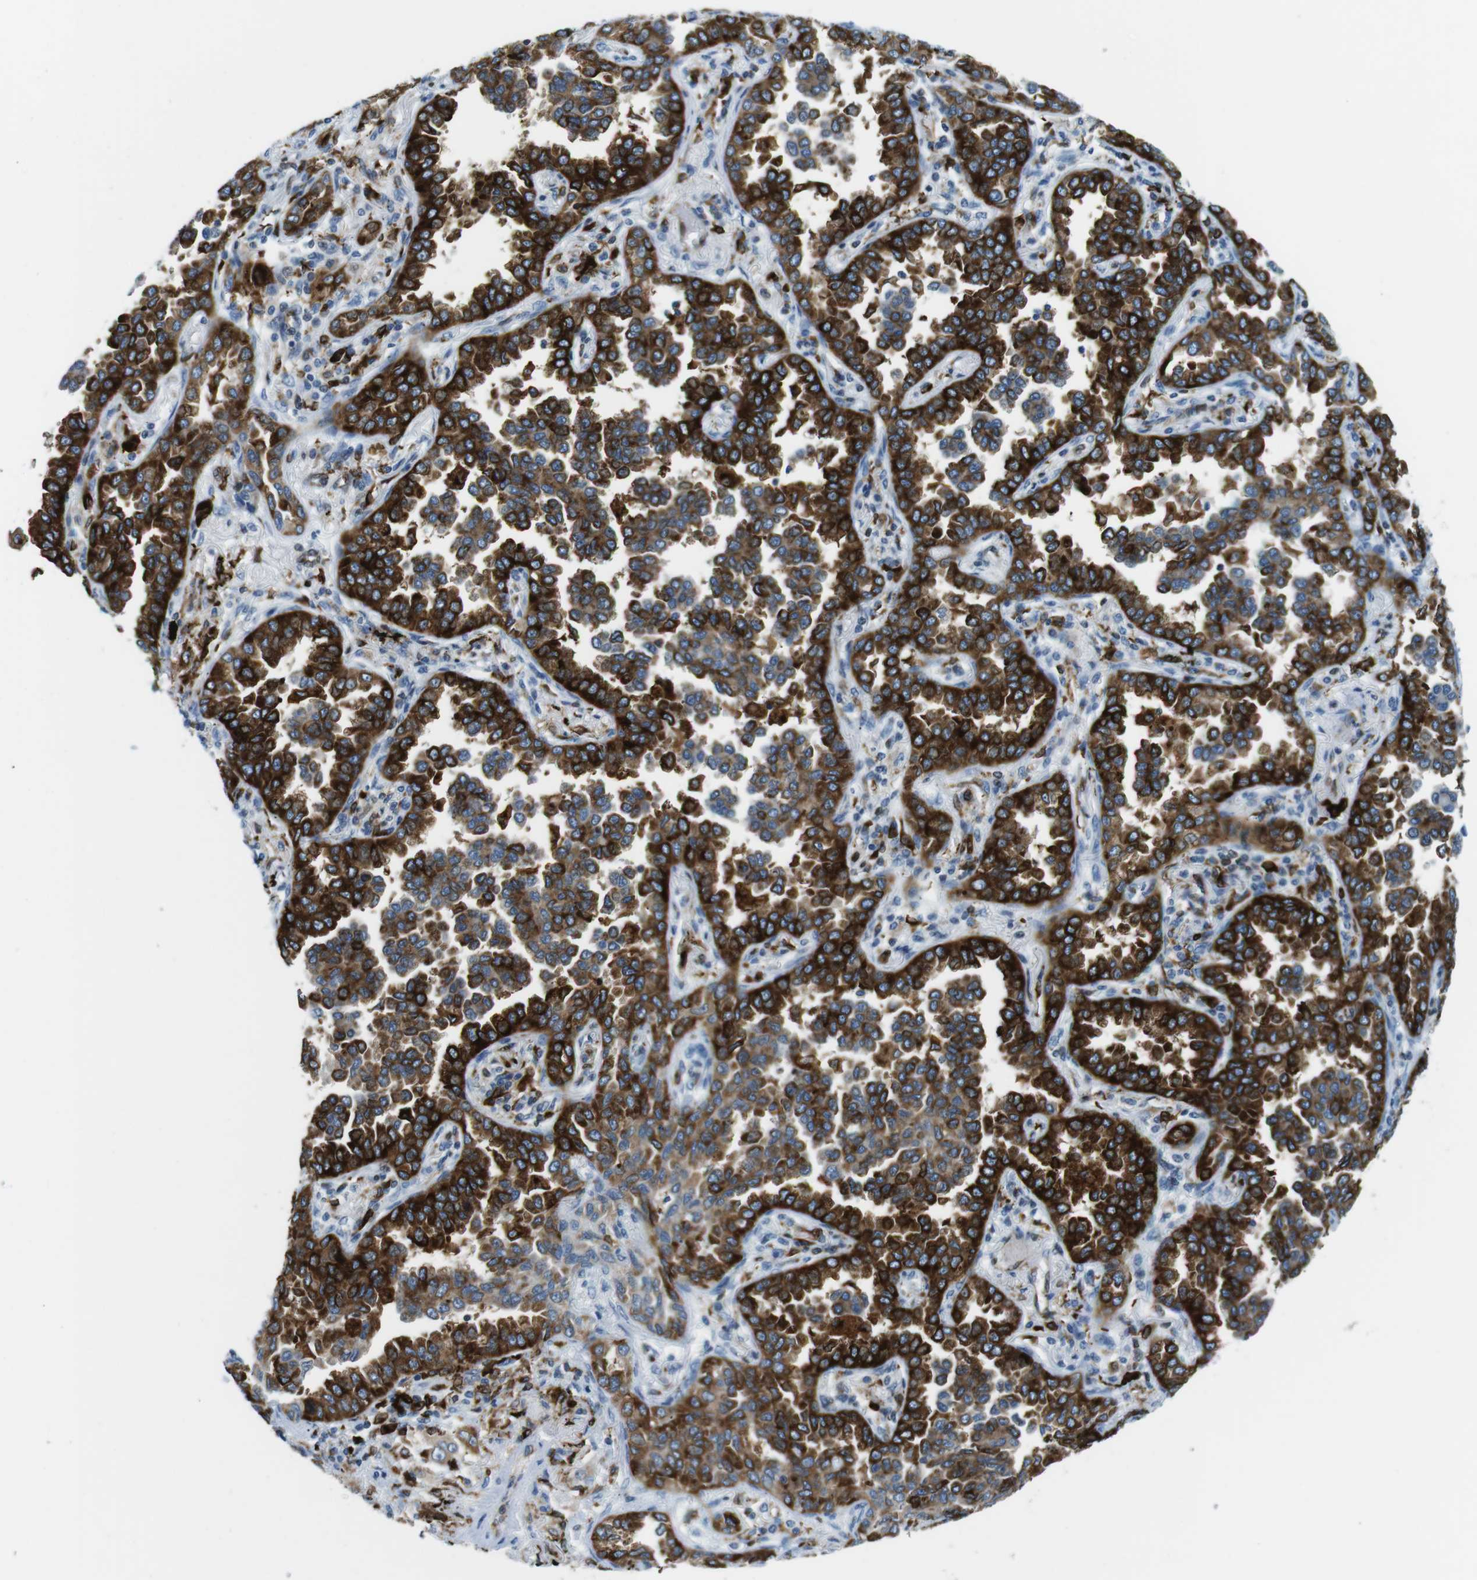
{"staining": {"intensity": "strong", "quantity": "25%-75%", "location": "cytoplasmic/membranous"}, "tissue": "lung cancer", "cell_type": "Tumor cells", "image_type": "cancer", "snomed": [{"axis": "morphology", "description": "Normal tissue, NOS"}, {"axis": "morphology", "description": "Adenocarcinoma, NOS"}, {"axis": "topography", "description": "Lung"}], "caption": "Immunohistochemistry image of human adenocarcinoma (lung) stained for a protein (brown), which shows high levels of strong cytoplasmic/membranous positivity in approximately 25%-75% of tumor cells.", "gene": "CIITA", "patient": {"sex": "male", "age": 59}}